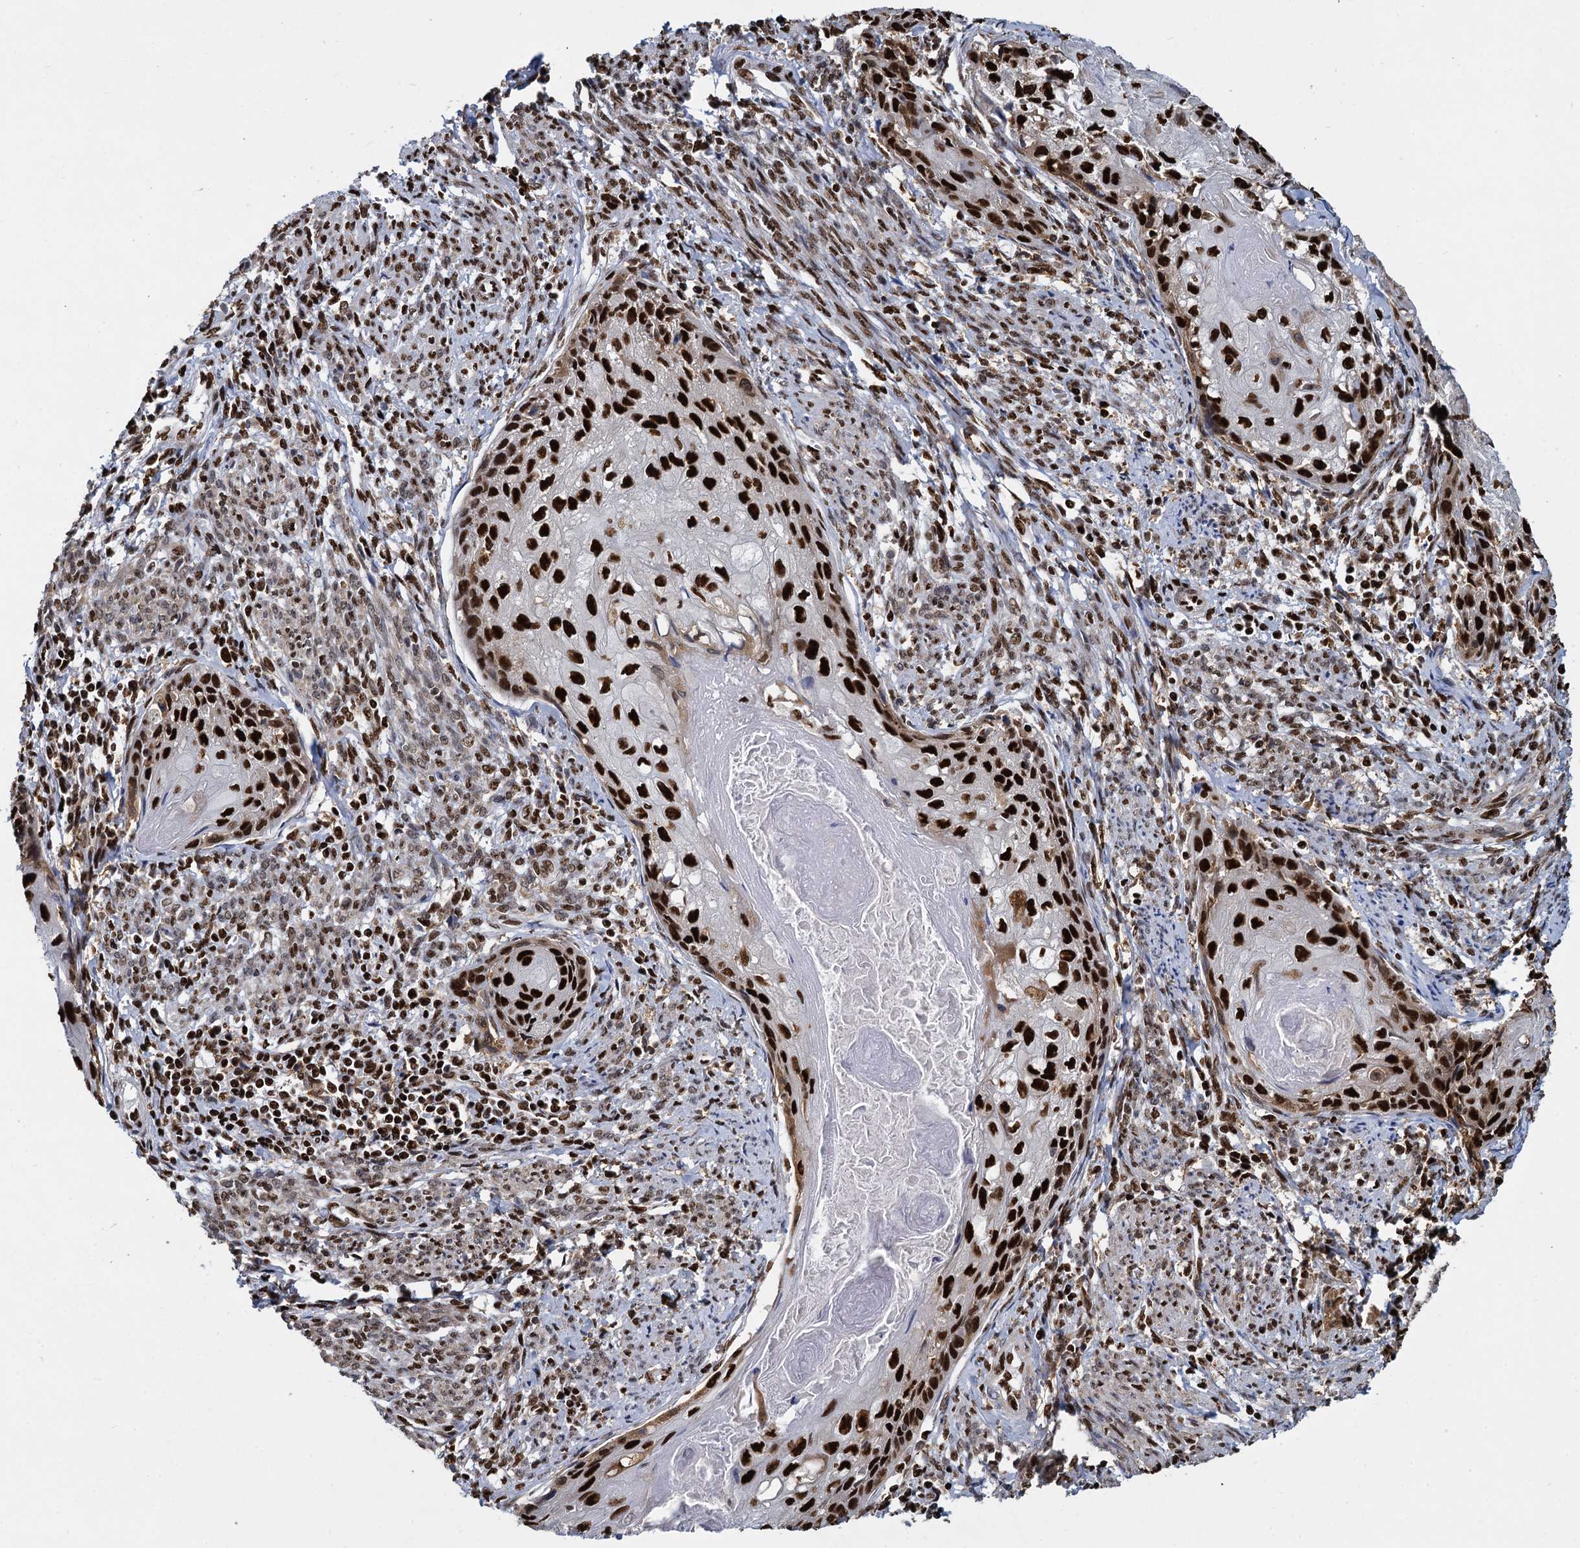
{"staining": {"intensity": "strong", "quantity": ">75%", "location": "nuclear"}, "tissue": "cervical cancer", "cell_type": "Tumor cells", "image_type": "cancer", "snomed": [{"axis": "morphology", "description": "Squamous cell carcinoma, NOS"}, {"axis": "topography", "description": "Cervix"}], "caption": "Approximately >75% of tumor cells in squamous cell carcinoma (cervical) demonstrate strong nuclear protein positivity as visualized by brown immunohistochemical staining.", "gene": "DCPS", "patient": {"sex": "female", "age": 67}}